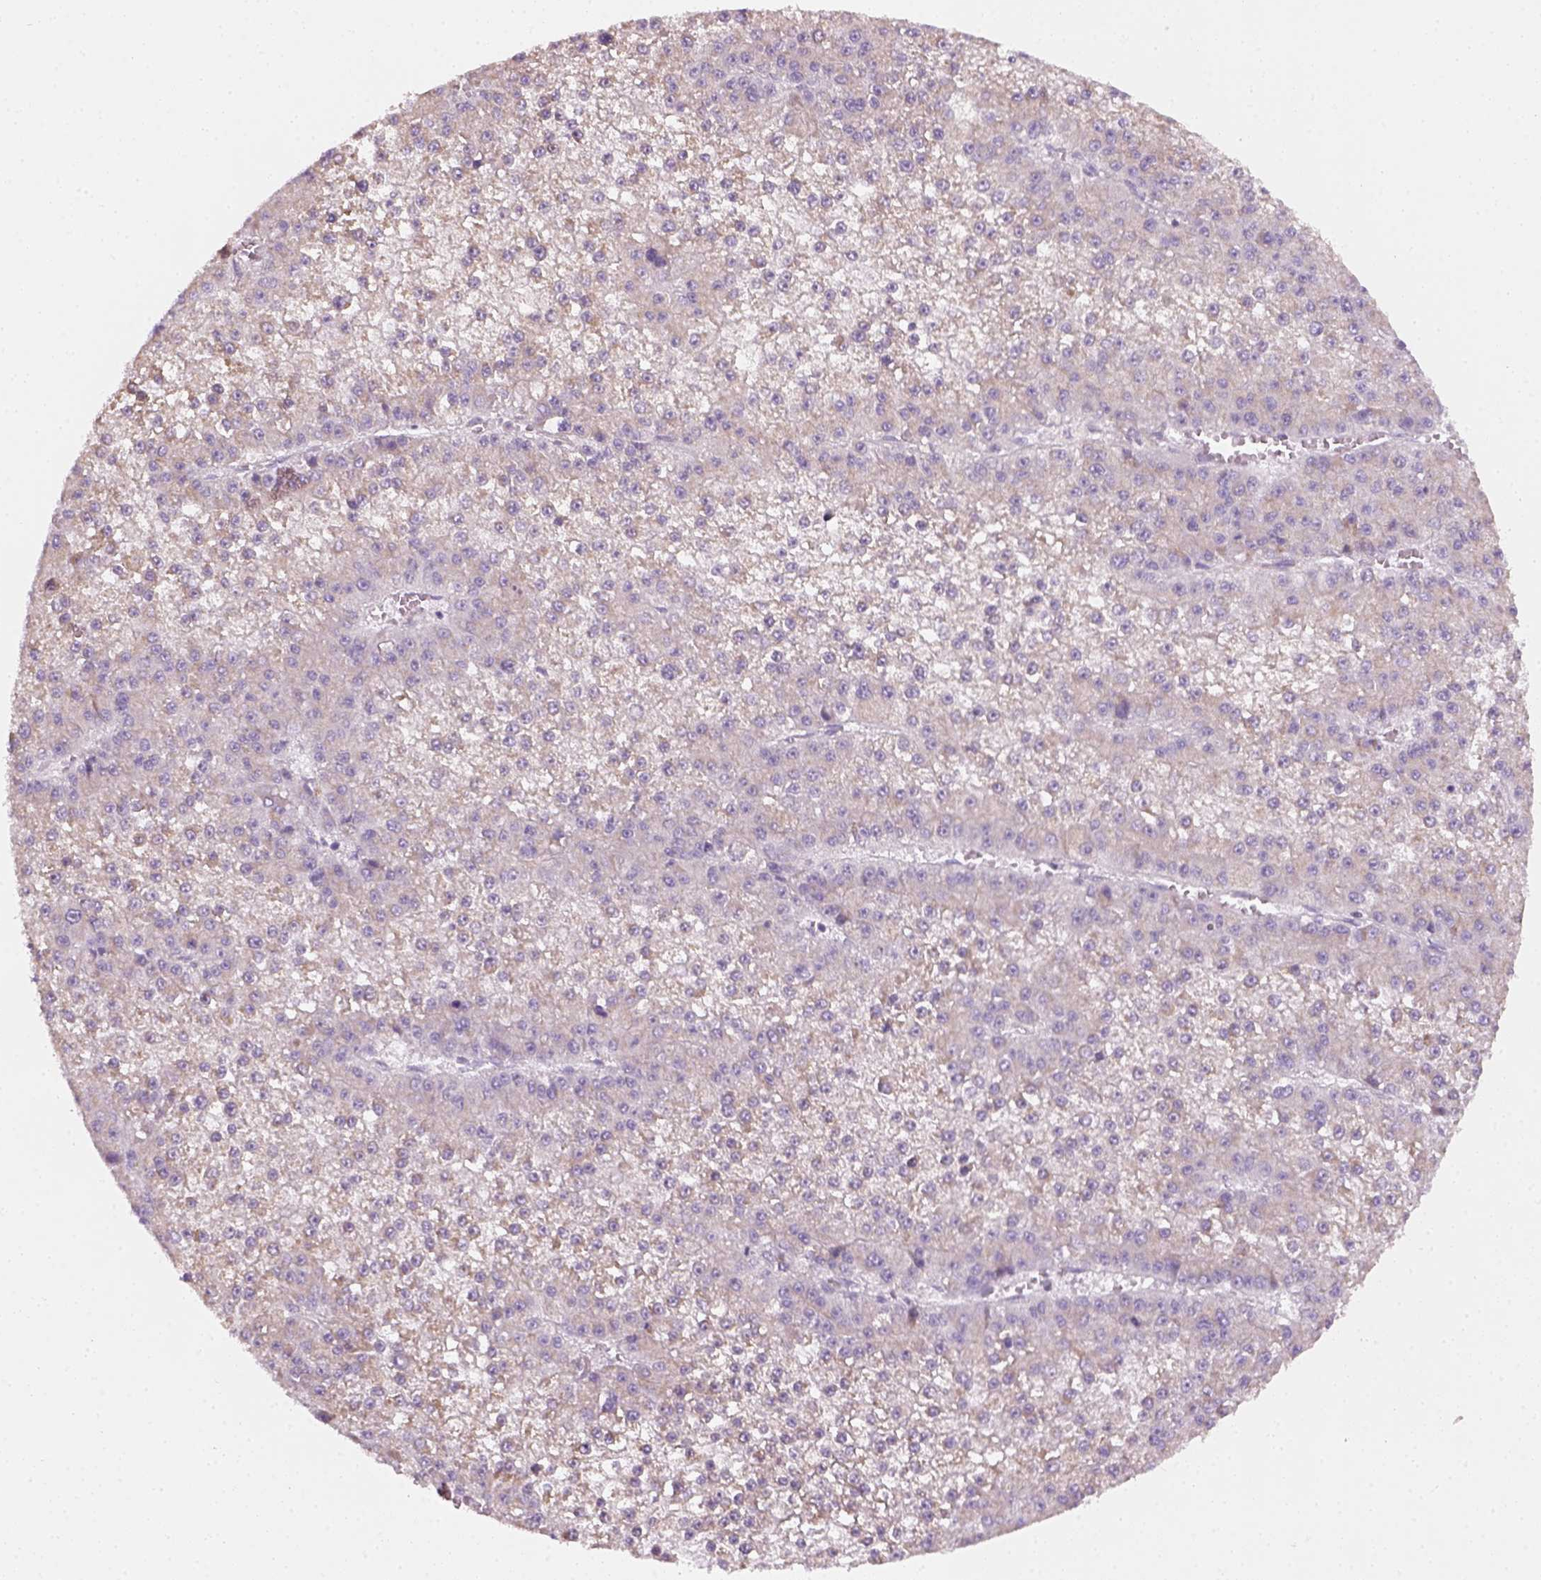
{"staining": {"intensity": "negative", "quantity": "none", "location": "none"}, "tissue": "liver cancer", "cell_type": "Tumor cells", "image_type": "cancer", "snomed": [{"axis": "morphology", "description": "Carcinoma, Hepatocellular, NOS"}, {"axis": "topography", "description": "Liver"}], "caption": "Immunohistochemical staining of hepatocellular carcinoma (liver) exhibits no significant staining in tumor cells.", "gene": "AWAT2", "patient": {"sex": "female", "age": 73}}